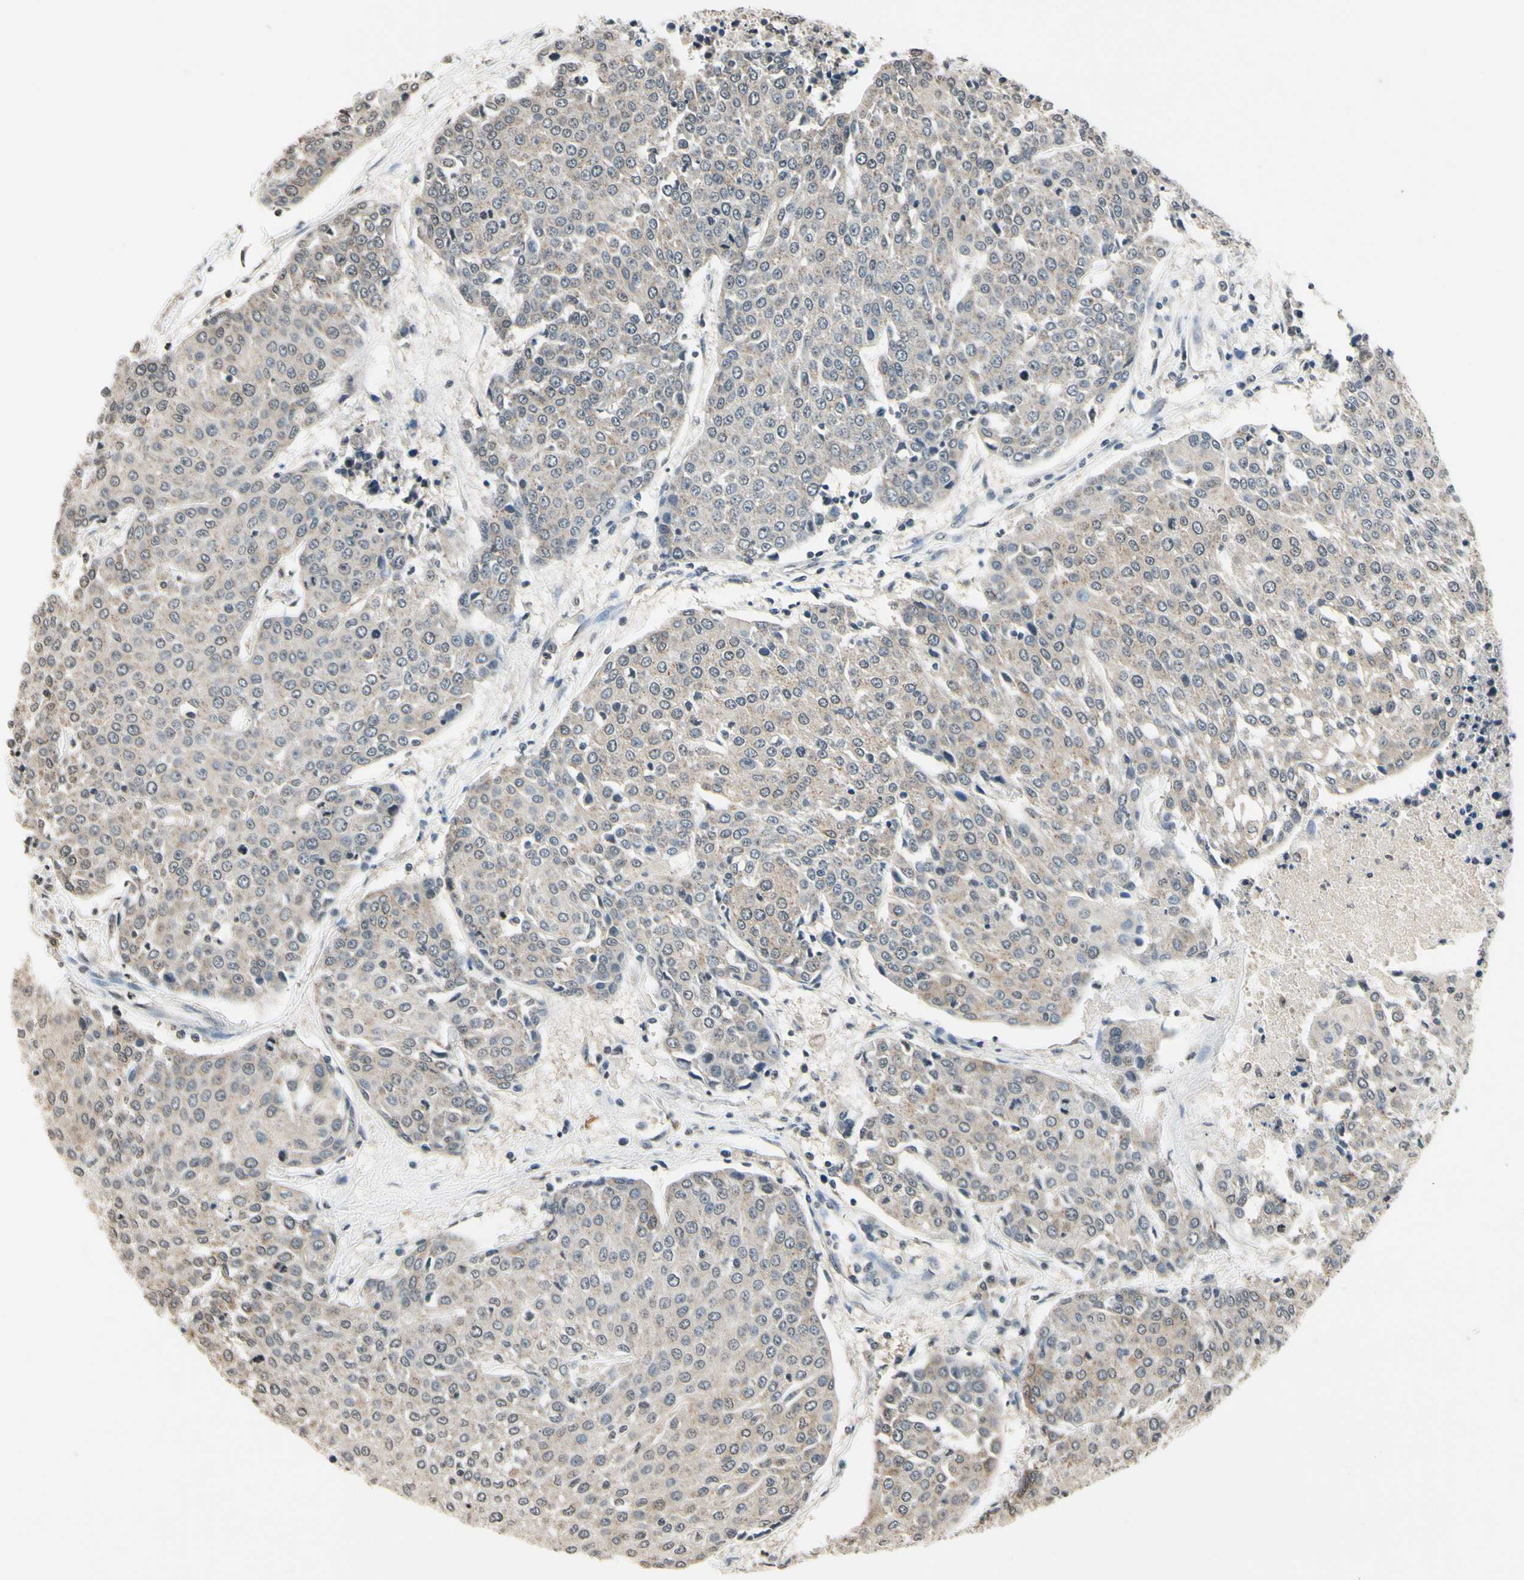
{"staining": {"intensity": "weak", "quantity": ">75%", "location": "cytoplasmic/membranous"}, "tissue": "urothelial cancer", "cell_type": "Tumor cells", "image_type": "cancer", "snomed": [{"axis": "morphology", "description": "Urothelial carcinoma, High grade"}, {"axis": "topography", "description": "Urinary bladder"}], "caption": "A low amount of weak cytoplasmic/membranous expression is identified in about >75% of tumor cells in urothelial cancer tissue. The staining is performed using DAB (3,3'-diaminobenzidine) brown chromogen to label protein expression. The nuclei are counter-stained blue using hematoxylin.", "gene": "GCLC", "patient": {"sex": "female", "age": 85}}